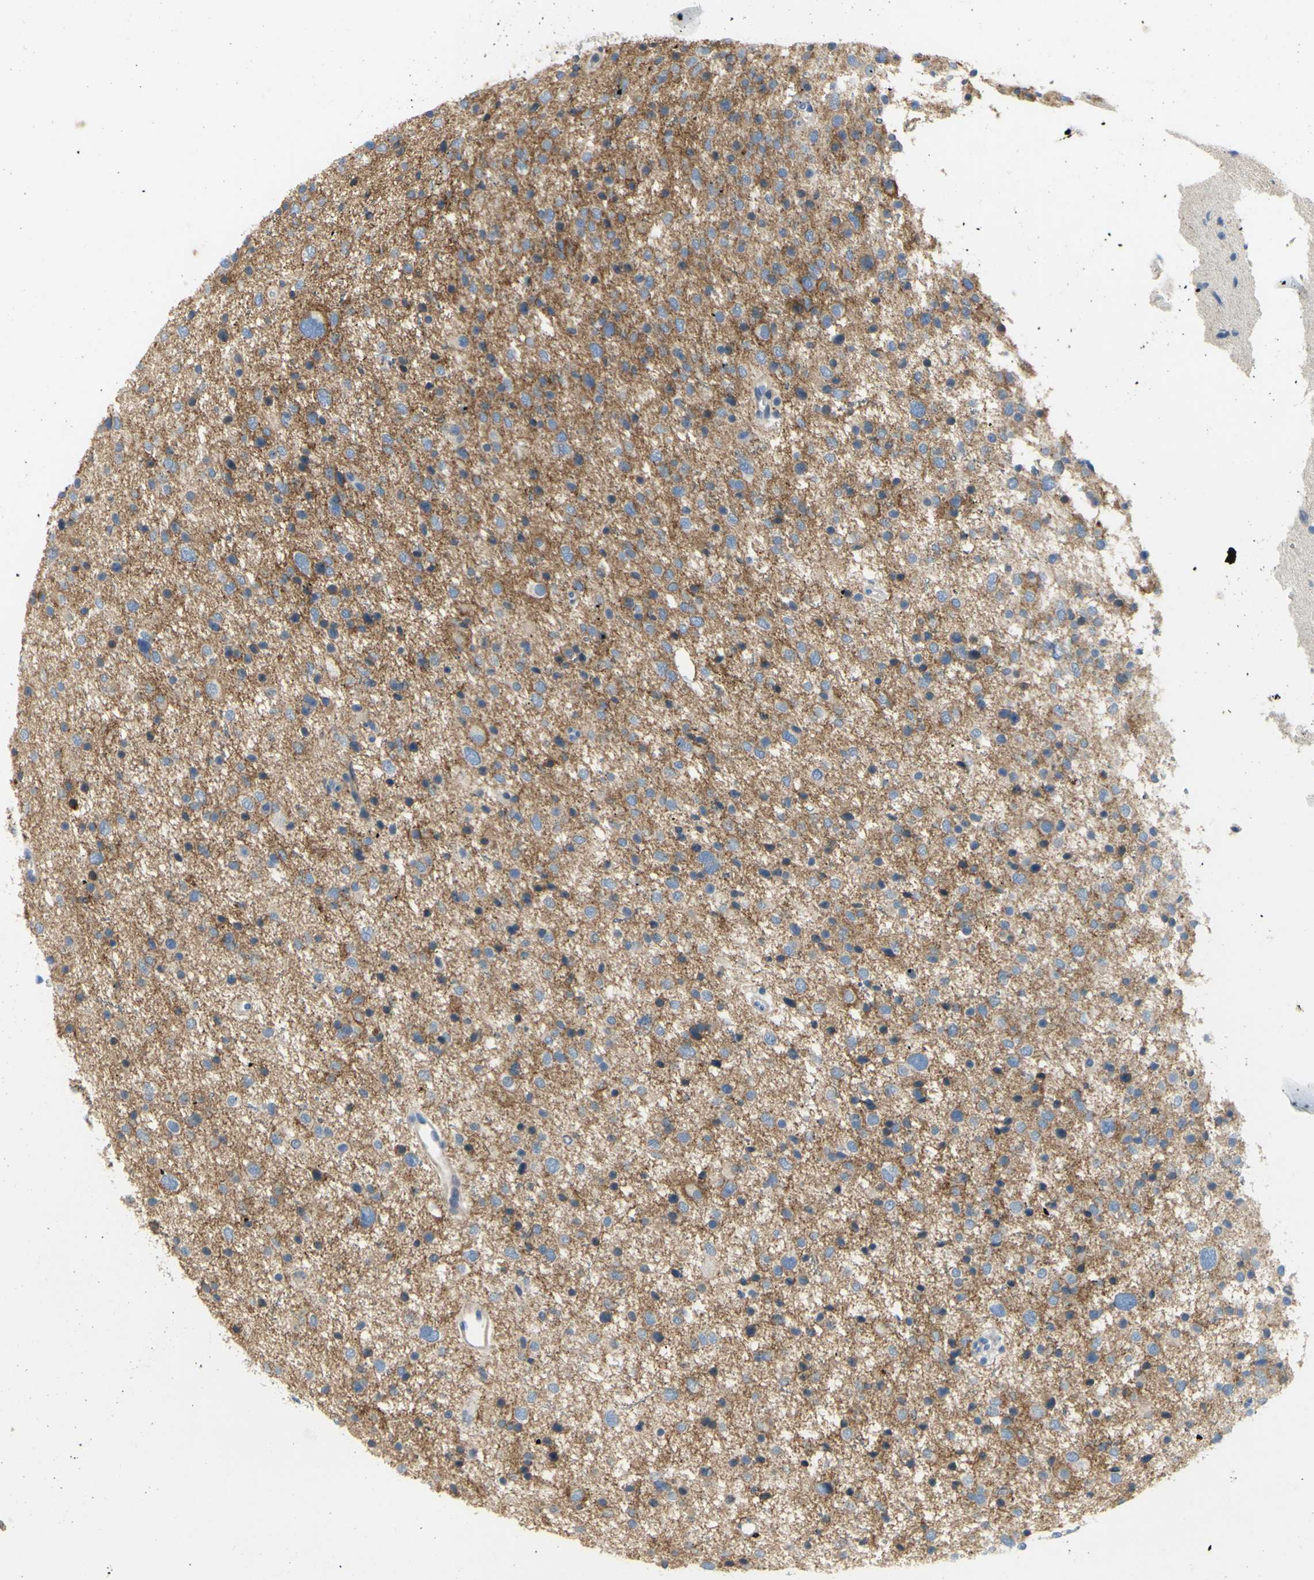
{"staining": {"intensity": "weak", "quantity": ">75%", "location": "cytoplasmic/membranous"}, "tissue": "glioma", "cell_type": "Tumor cells", "image_type": "cancer", "snomed": [{"axis": "morphology", "description": "Glioma, malignant, Low grade"}, {"axis": "topography", "description": "Brain"}], "caption": "Approximately >75% of tumor cells in malignant glioma (low-grade) display weak cytoplasmic/membranous protein staining as visualized by brown immunohistochemical staining.", "gene": "MUC1", "patient": {"sex": "female", "age": 37}}